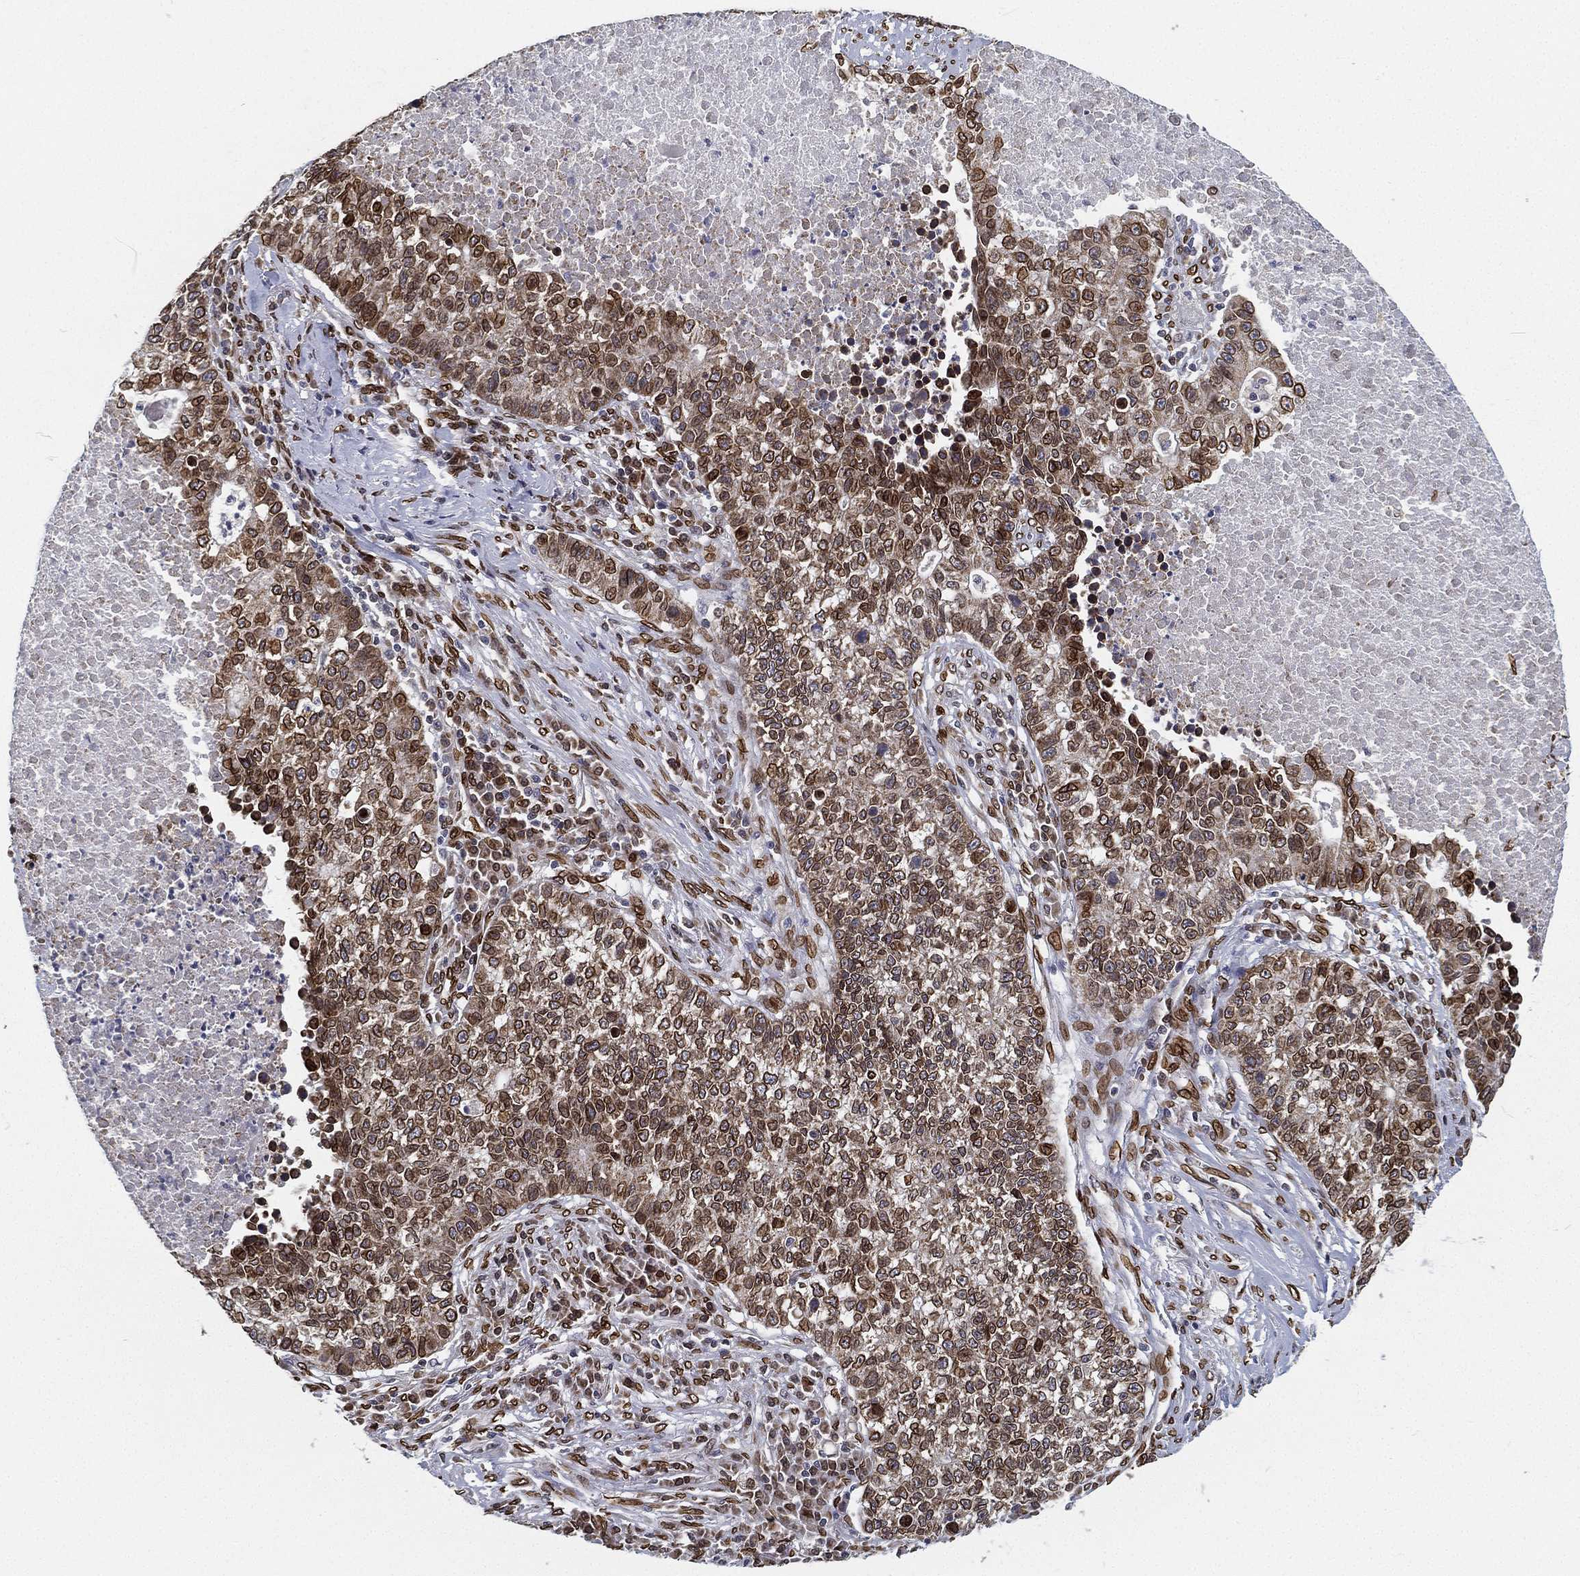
{"staining": {"intensity": "strong", "quantity": "25%-75%", "location": "cytoplasmic/membranous,nuclear"}, "tissue": "lung cancer", "cell_type": "Tumor cells", "image_type": "cancer", "snomed": [{"axis": "morphology", "description": "Adenocarcinoma, NOS"}, {"axis": "topography", "description": "Lung"}], "caption": "Tumor cells exhibit strong cytoplasmic/membranous and nuclear expression in approximately 25%-75% of cells in lung cancer.", "gene": "PALB2", "patient": {"sex": "male", "age": 57}}